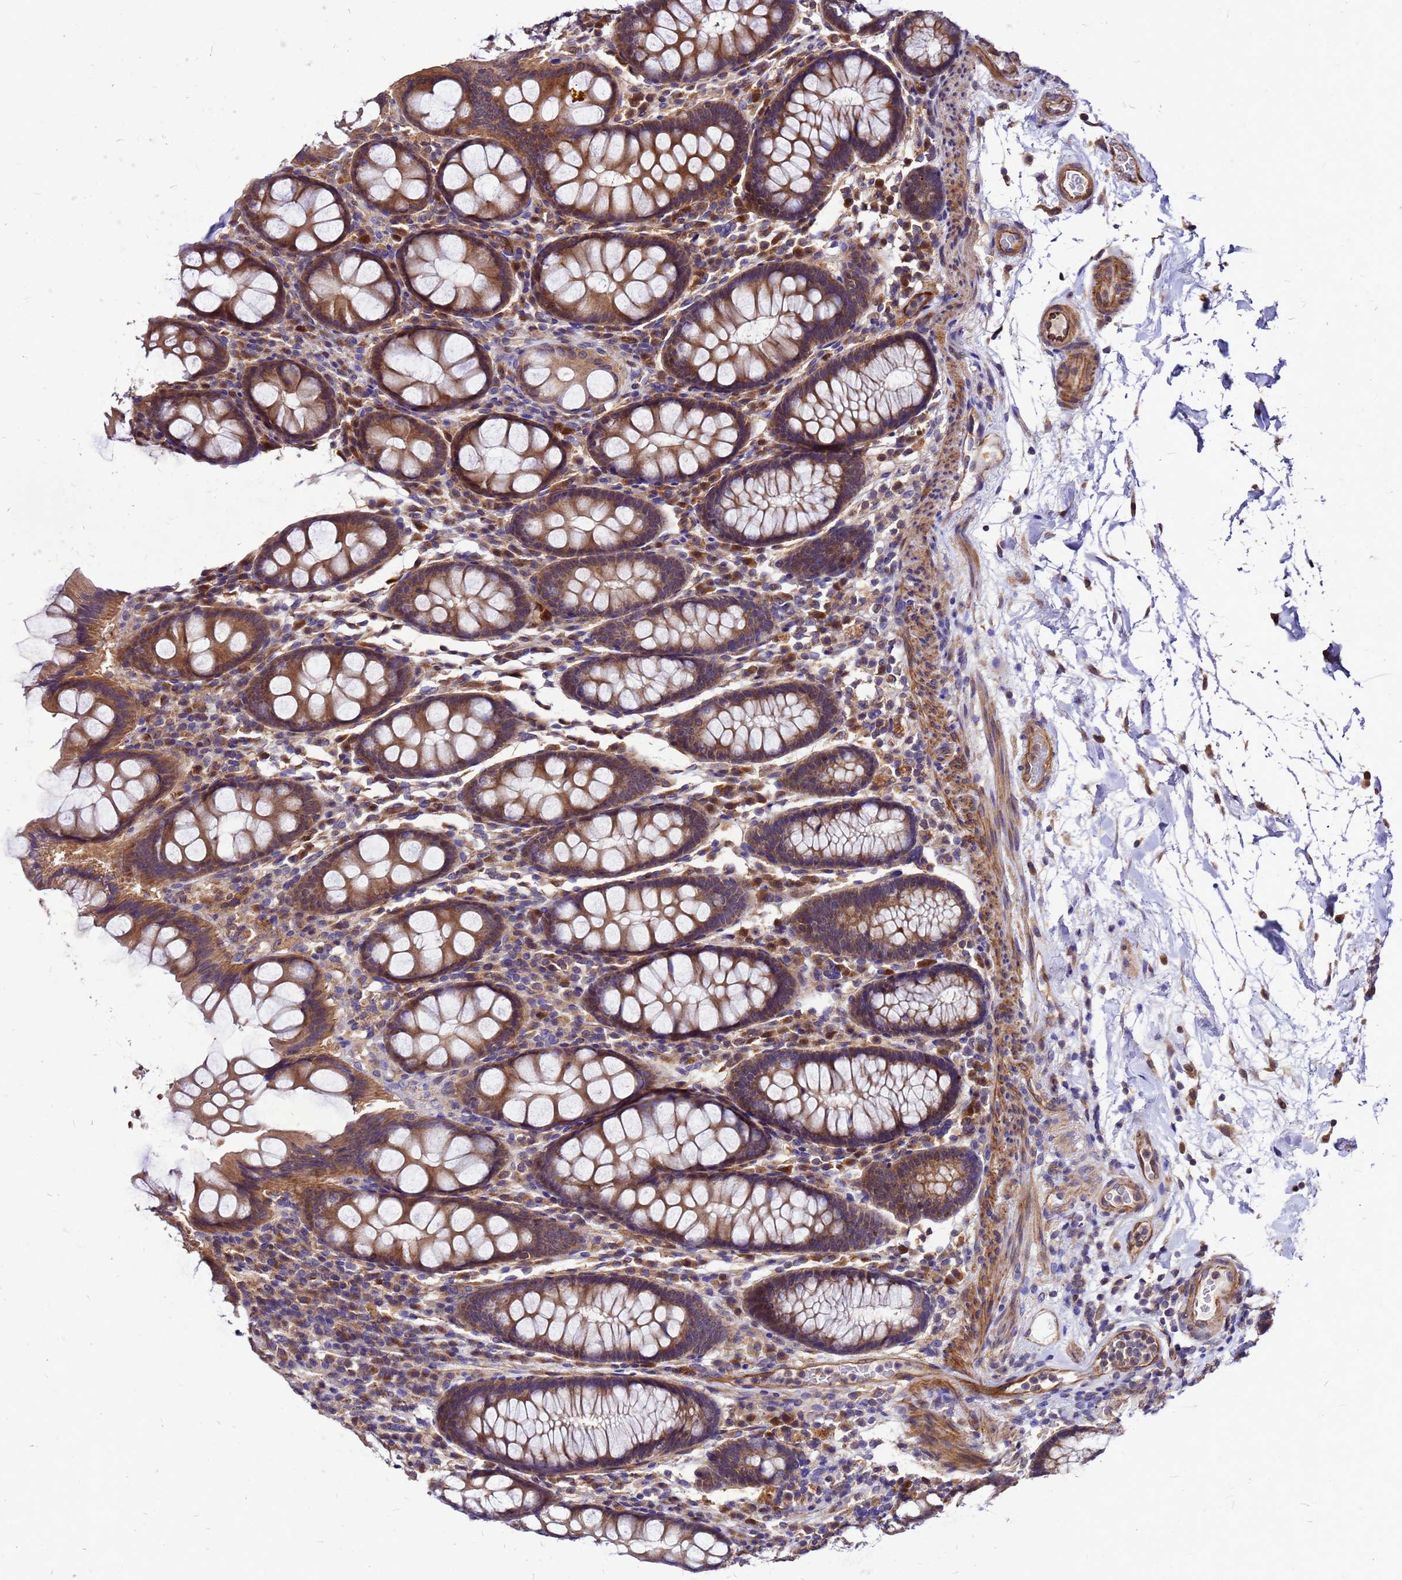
{"staining": {"intensity": "moderate", "quantity": ">75%", "location": "cytoplasmic/membranous"}, "tissue": "colon", "cell_type": "Endothelial cells", "image_type": "normal", "snomed": [{"axis": "morphology", "description": "Normal tissue, NOS"}, {"axis": "topography", "description": "Colon"}], "caption": "Immunohistochemical staining of benign human colon reveals >75% levels of moderate cytoplasmic/membranous protein expression in about >75% of endothelial cells.", "gene": "DUSP23", "patient": {"sex": "female", "age": 79}}